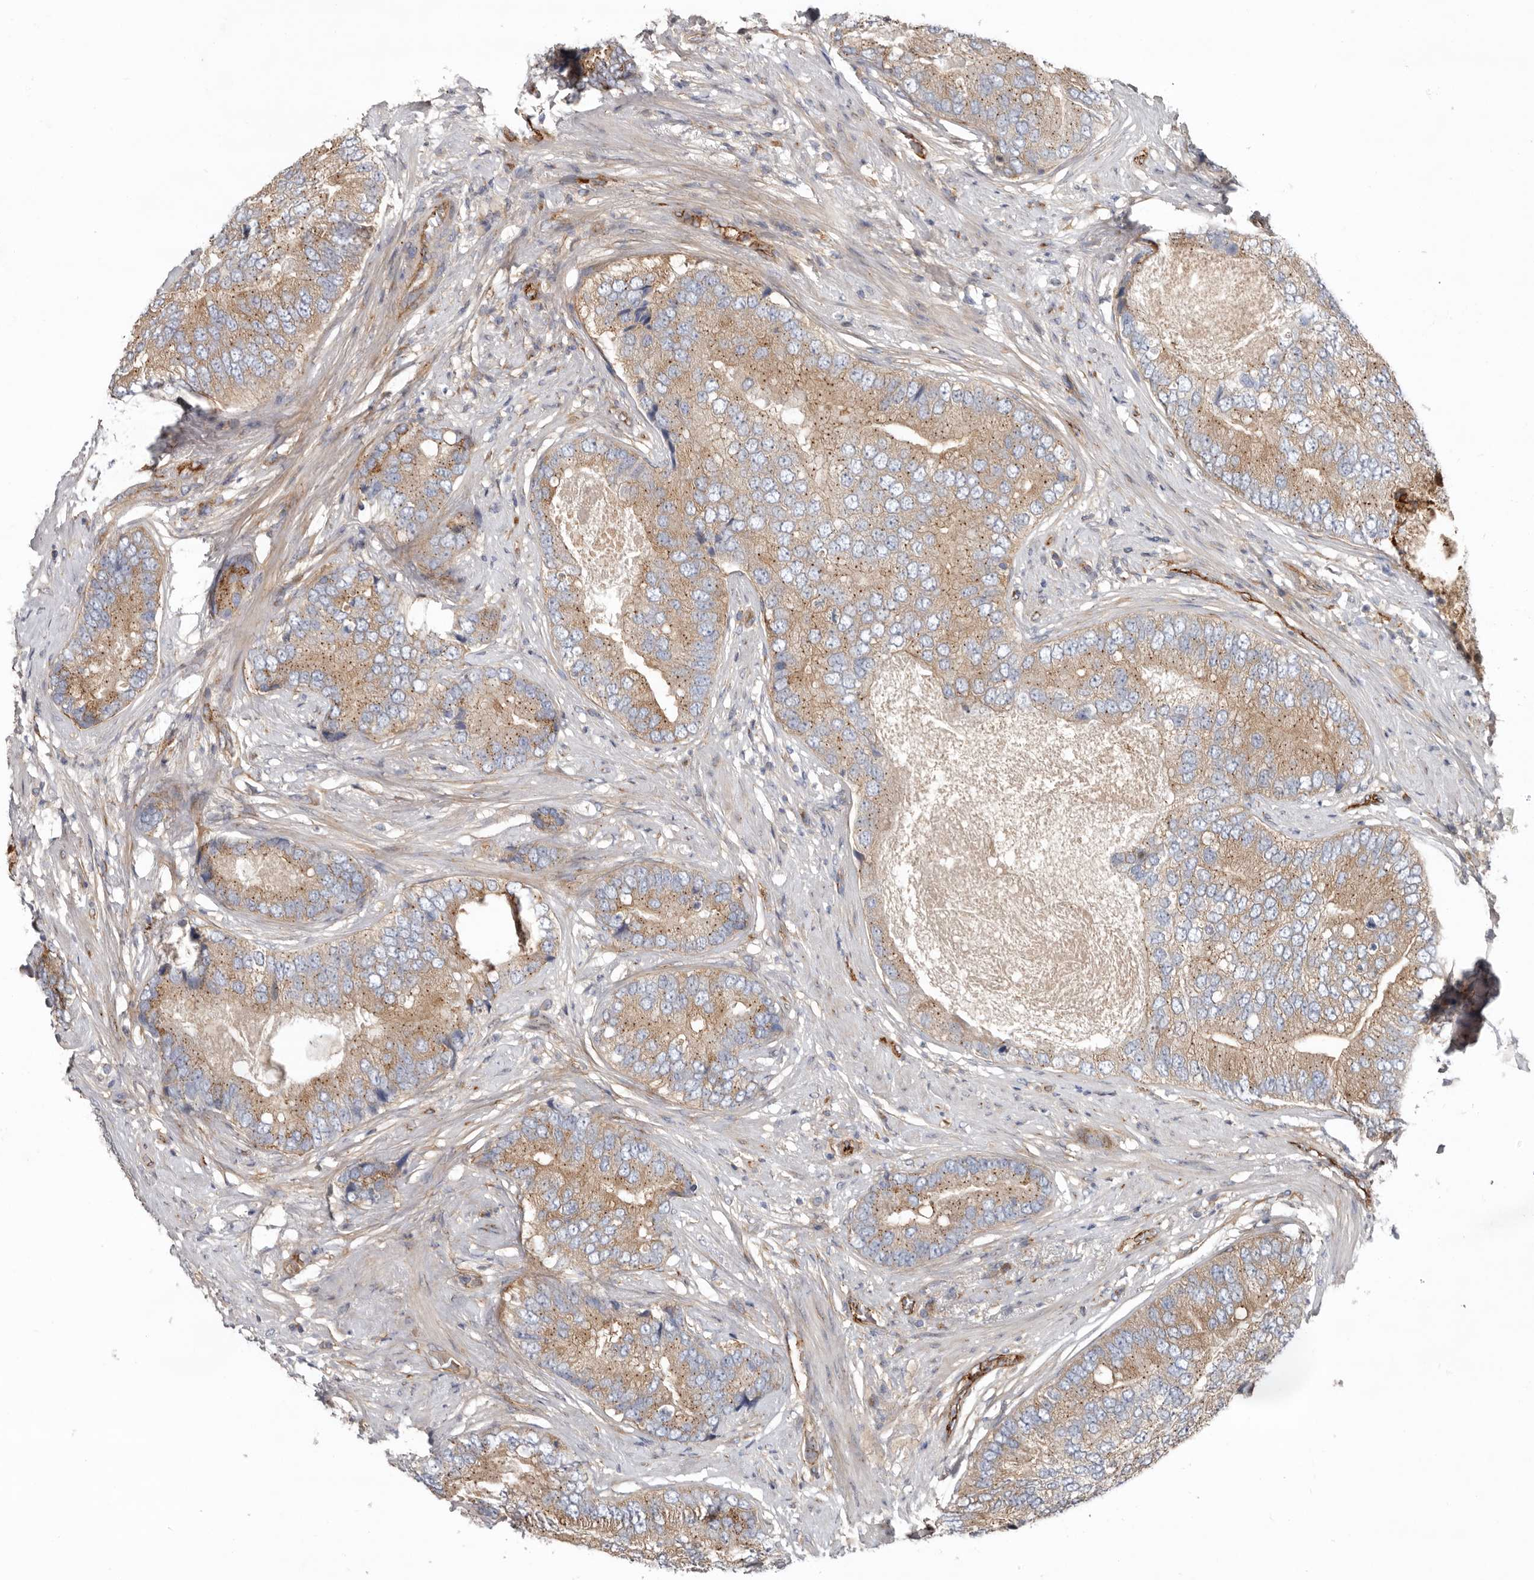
{"staining": {"intensity": "moderate", "quantity": ">75%", "location": "cytoplasmic/membranous"}, "tissue": "prostate cancer", "cell_type": "Tumor cells", "image_type": "cancer", "snomed": [{"axis": "morphology", "description": "Adenocarcinoma, High grade"}, {"axis": "topography", "description": "Prostate"}], "caption": "This is an image of IHC staining of adenocarcinoma (high-grade) (prostate), which shows moderate staining in the cytoplasmic/membranous of tumor cells.", "gene": "LUZP1", "patient": {"sex": "male", "age": 70}}